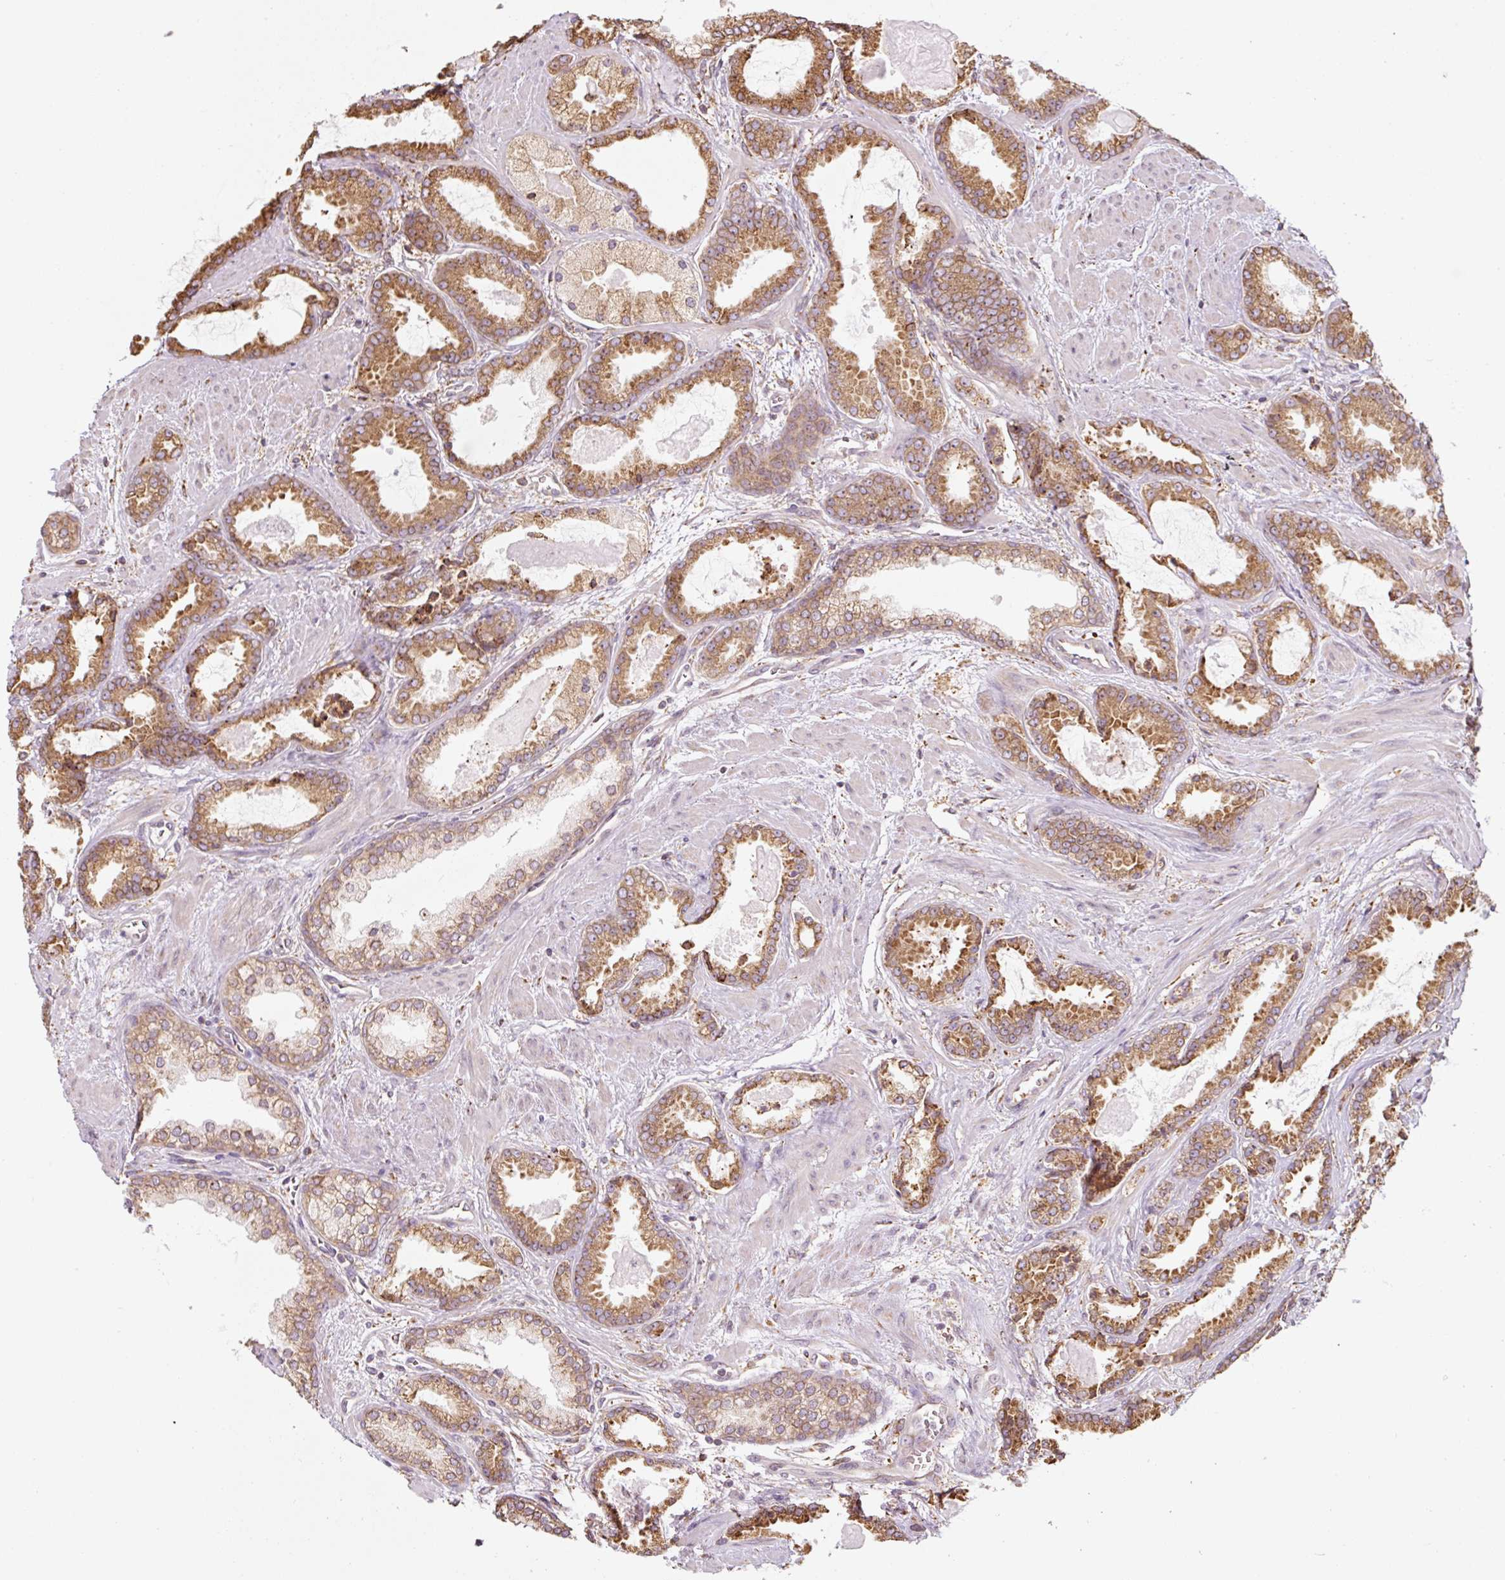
{"staining": {"intensity": "moderate", "quantity": ">75%", "location": "cytoplasmic/membranous"}, "tissue": "prostate cancer", "cell_type": "Tumor cells", "image_type": "cancer", "snomed": [{"axis": "morphology", "description": "Adenocarcinoma, Low grade"}, {"axis": "topography", "description": "Prostate"}], "caption": "Immunohistochemistry (DAB (3,3'-diaminobenzidine)) staining of prostate cancer reveals moderate cytoplasmic/membranous protein positivity in approximately >75% of tumor cells.", "gene": "PRKCSH", "patient": {"sex": "male", "age": 62}}